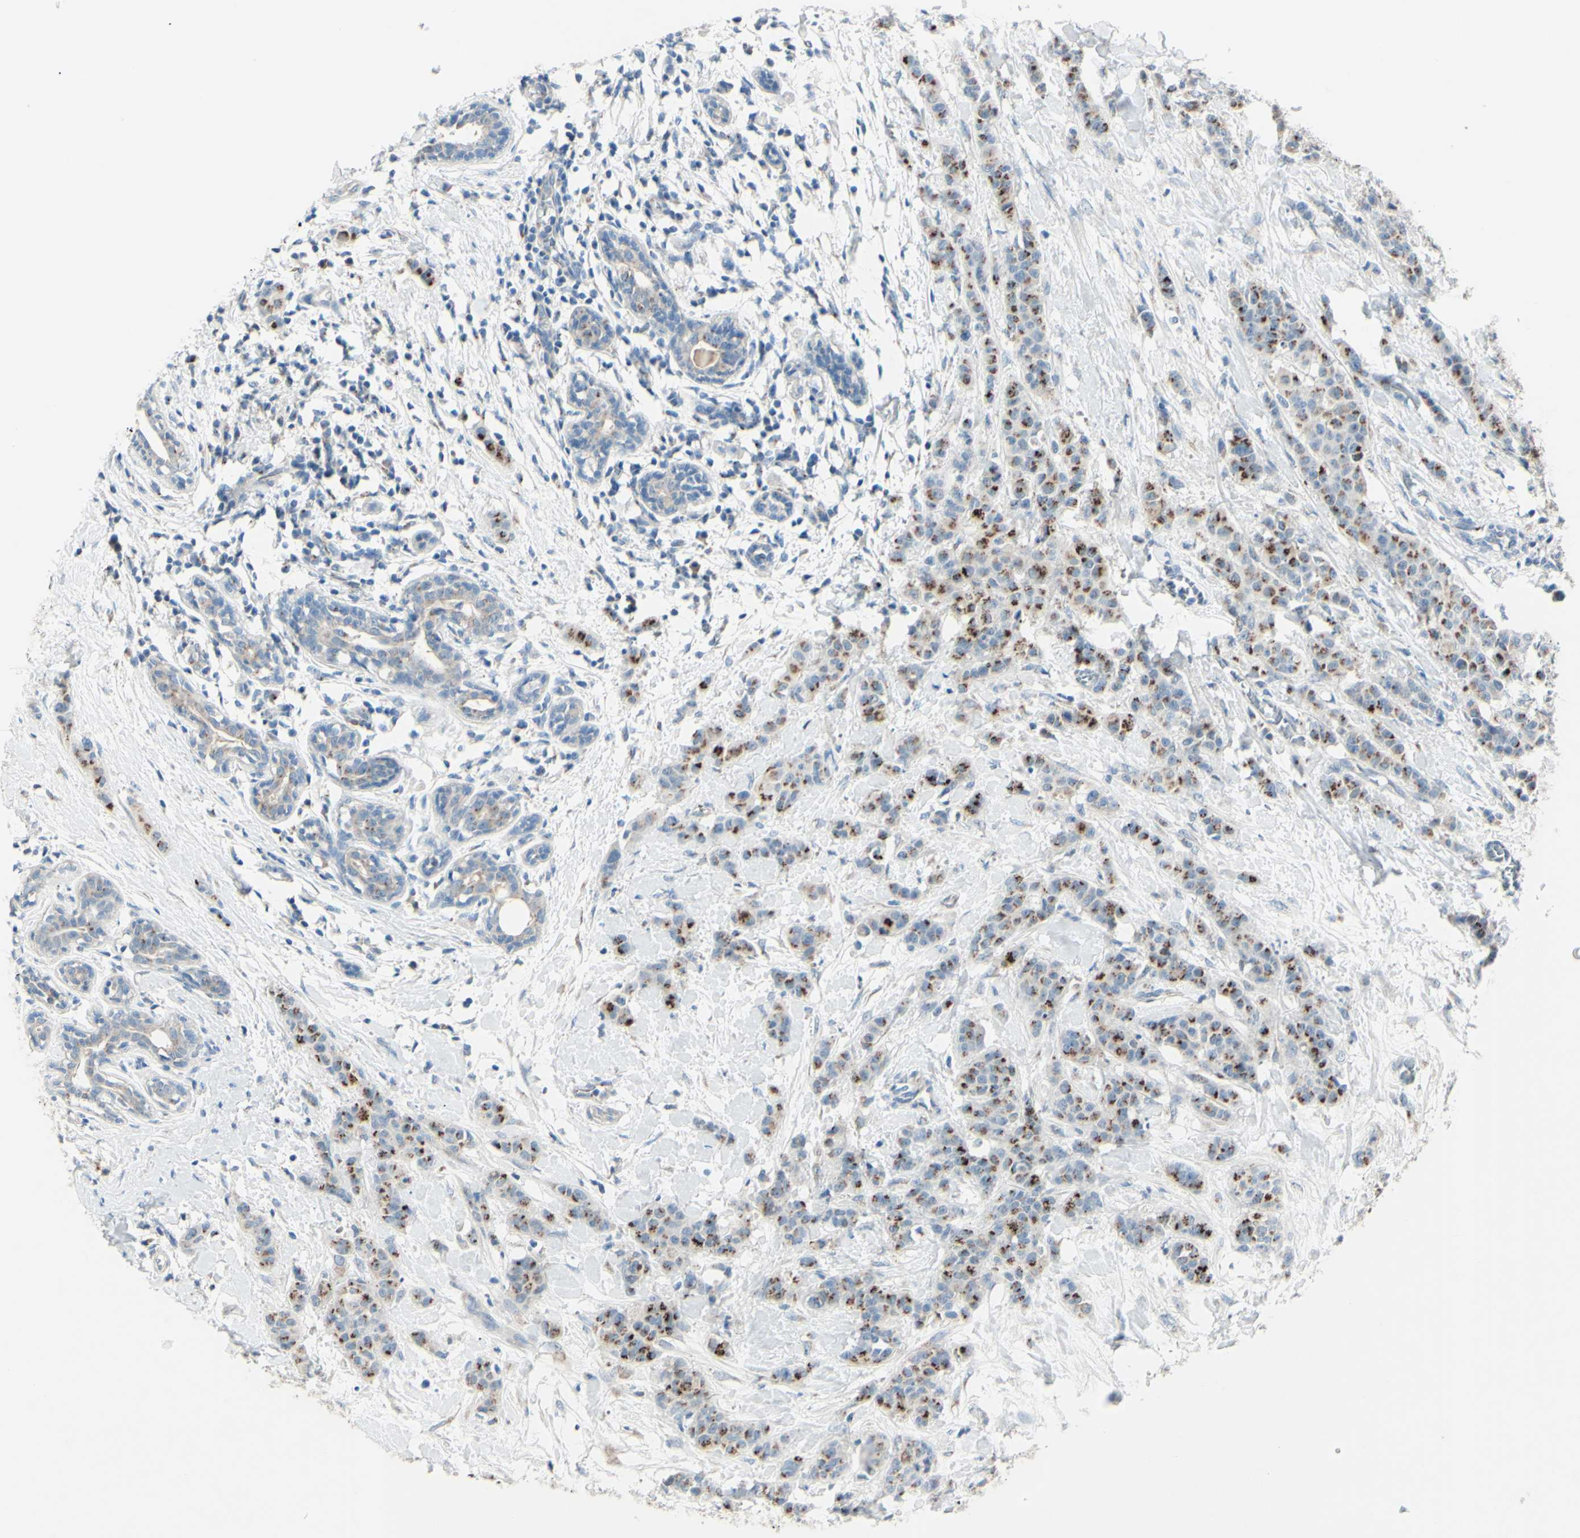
{"staining": {"intensity": "strong", "quantity": ">75%", "location": "cytoplasmic/membranous"}, "tissue": "breast cancer", "cell_type": "Tumor cells", "image_type": "cancer", "snomed": [{"axis": "morphology", "description": "Normal tissue, NOS"}, {"axis": "morphology", "description": "Duct carcinoma"}, {"axis": "topography", "description": "Breast"}], "caption": "The micrograph exhibits a brown stain indicating the presence of a protein in the cytoplasmic/membranous of tumor cells in breast cancer (intraductal carcinoma). (brown staining indicates protein expression, while blue staining denotes nuclei).", "gene": "B4GALT1", "patient": {"sex": "female", "age": 40}}